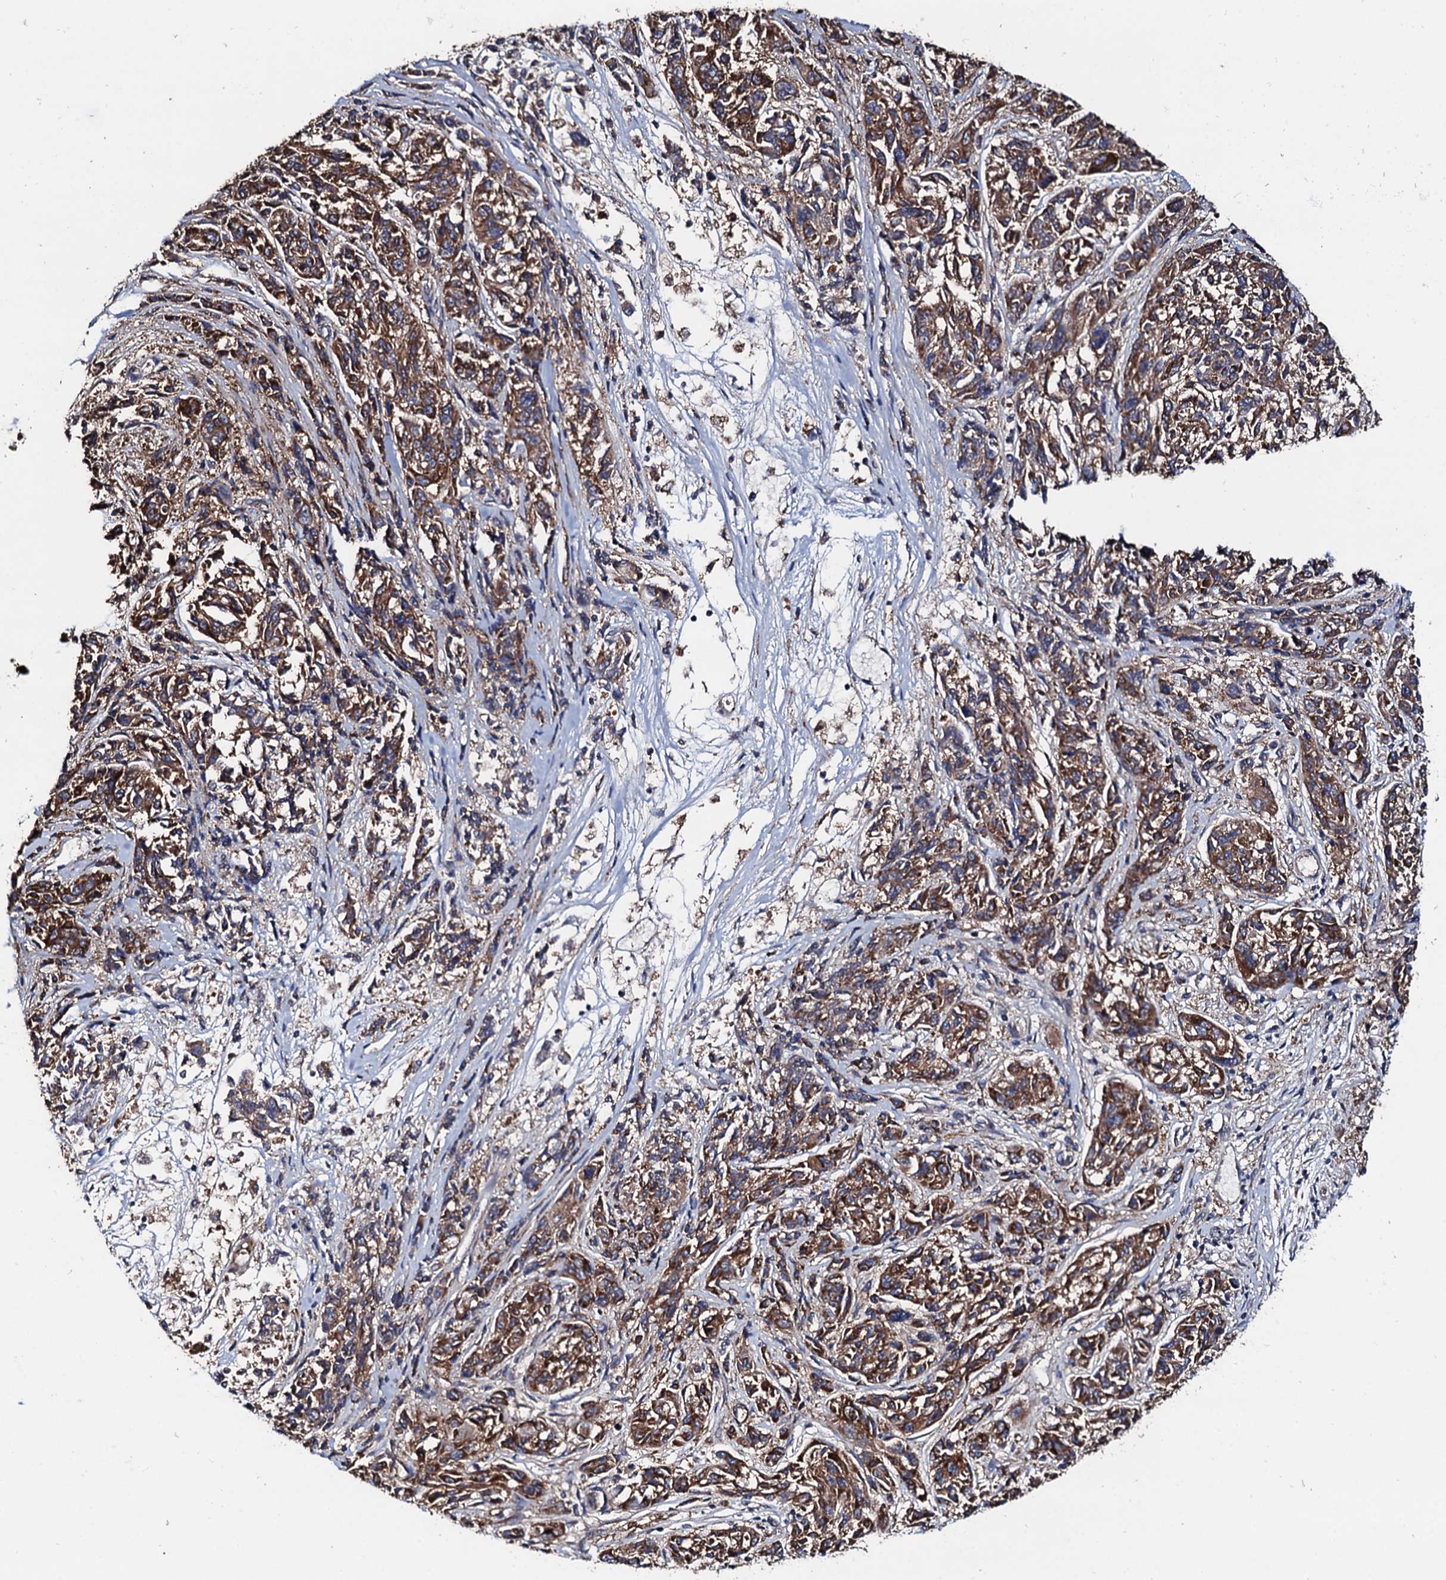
{"staining": {"intensity": "moderate", "quantity": ">75%", "location": "cytoplasmic/membranous"}, "tissue": "melanoma", "cell_type": "Tumor cells", "image_type": "cancer", "snomed": [{"axis": "morphology", "description": "Malignant melanoma, NOS"}, {"axis": "topography", "description": "Skin"}], "caption": "The immunohistochemical stain highlights moderate cytoplasmic/membranous positivity in tumor cells of malignant melanoma tissue.", "gene": "EDC3", "patient": {"sex": "male", "age": 53}}